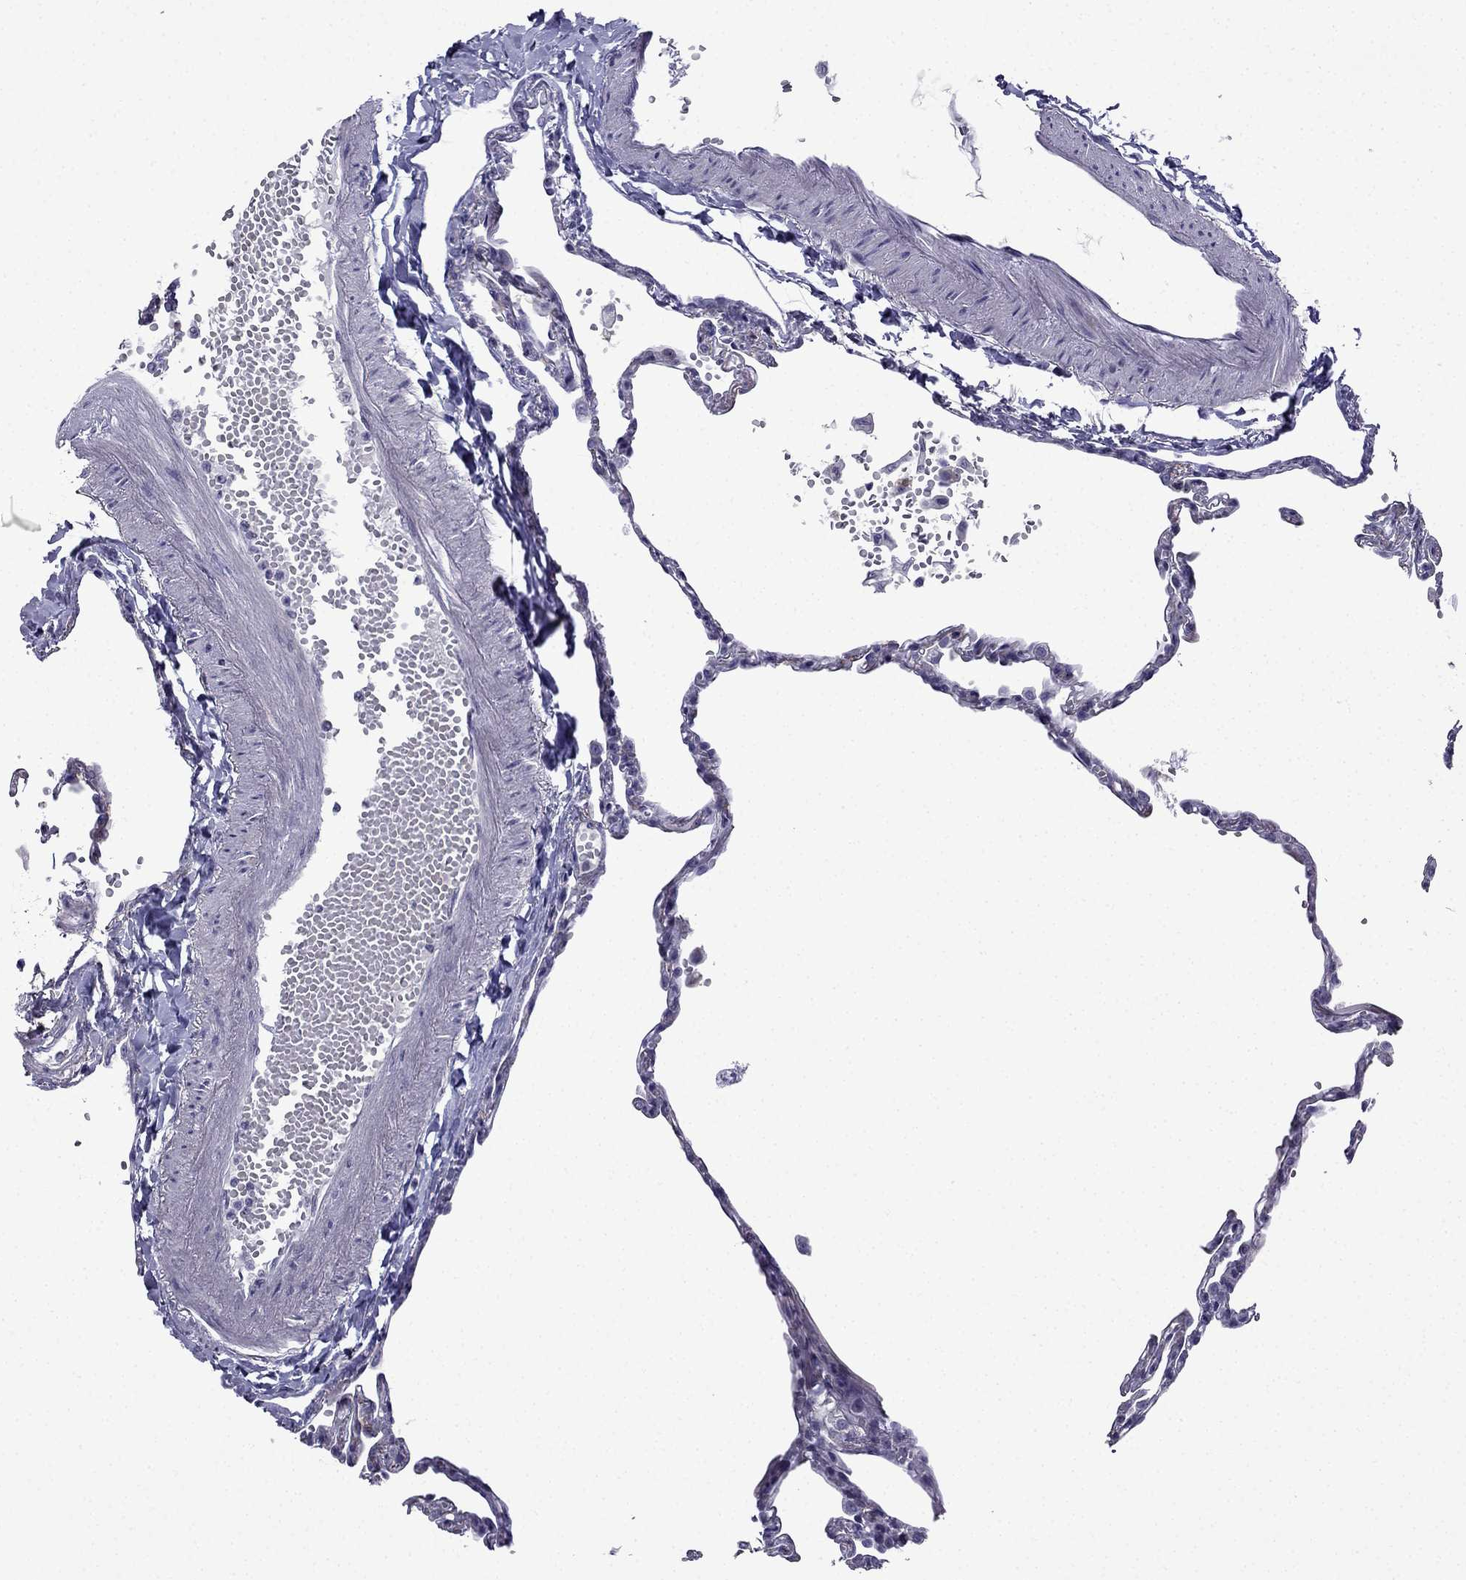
{"staining": {"intensity": "negative", "quantity": "none", "location": "none"}, "tissue": "lung", "cell_type": "Alveolar cells", "image_type": "normal", "snomed": [{"axis": "morphology", "description": "Normal tissue, NOS"}, {"axis": "topography", "description": "Lung"}], "caption": "A photomicrograph of human lung is negative for staining in alveolar cells. The staining is performed using DAB (3,3'-diaminobenzidine) brown chromogen with nuclei counter-stained in using hematoxylin.", "gene": "POM121L12", "patient": {"sex": "male", "age": 78}}